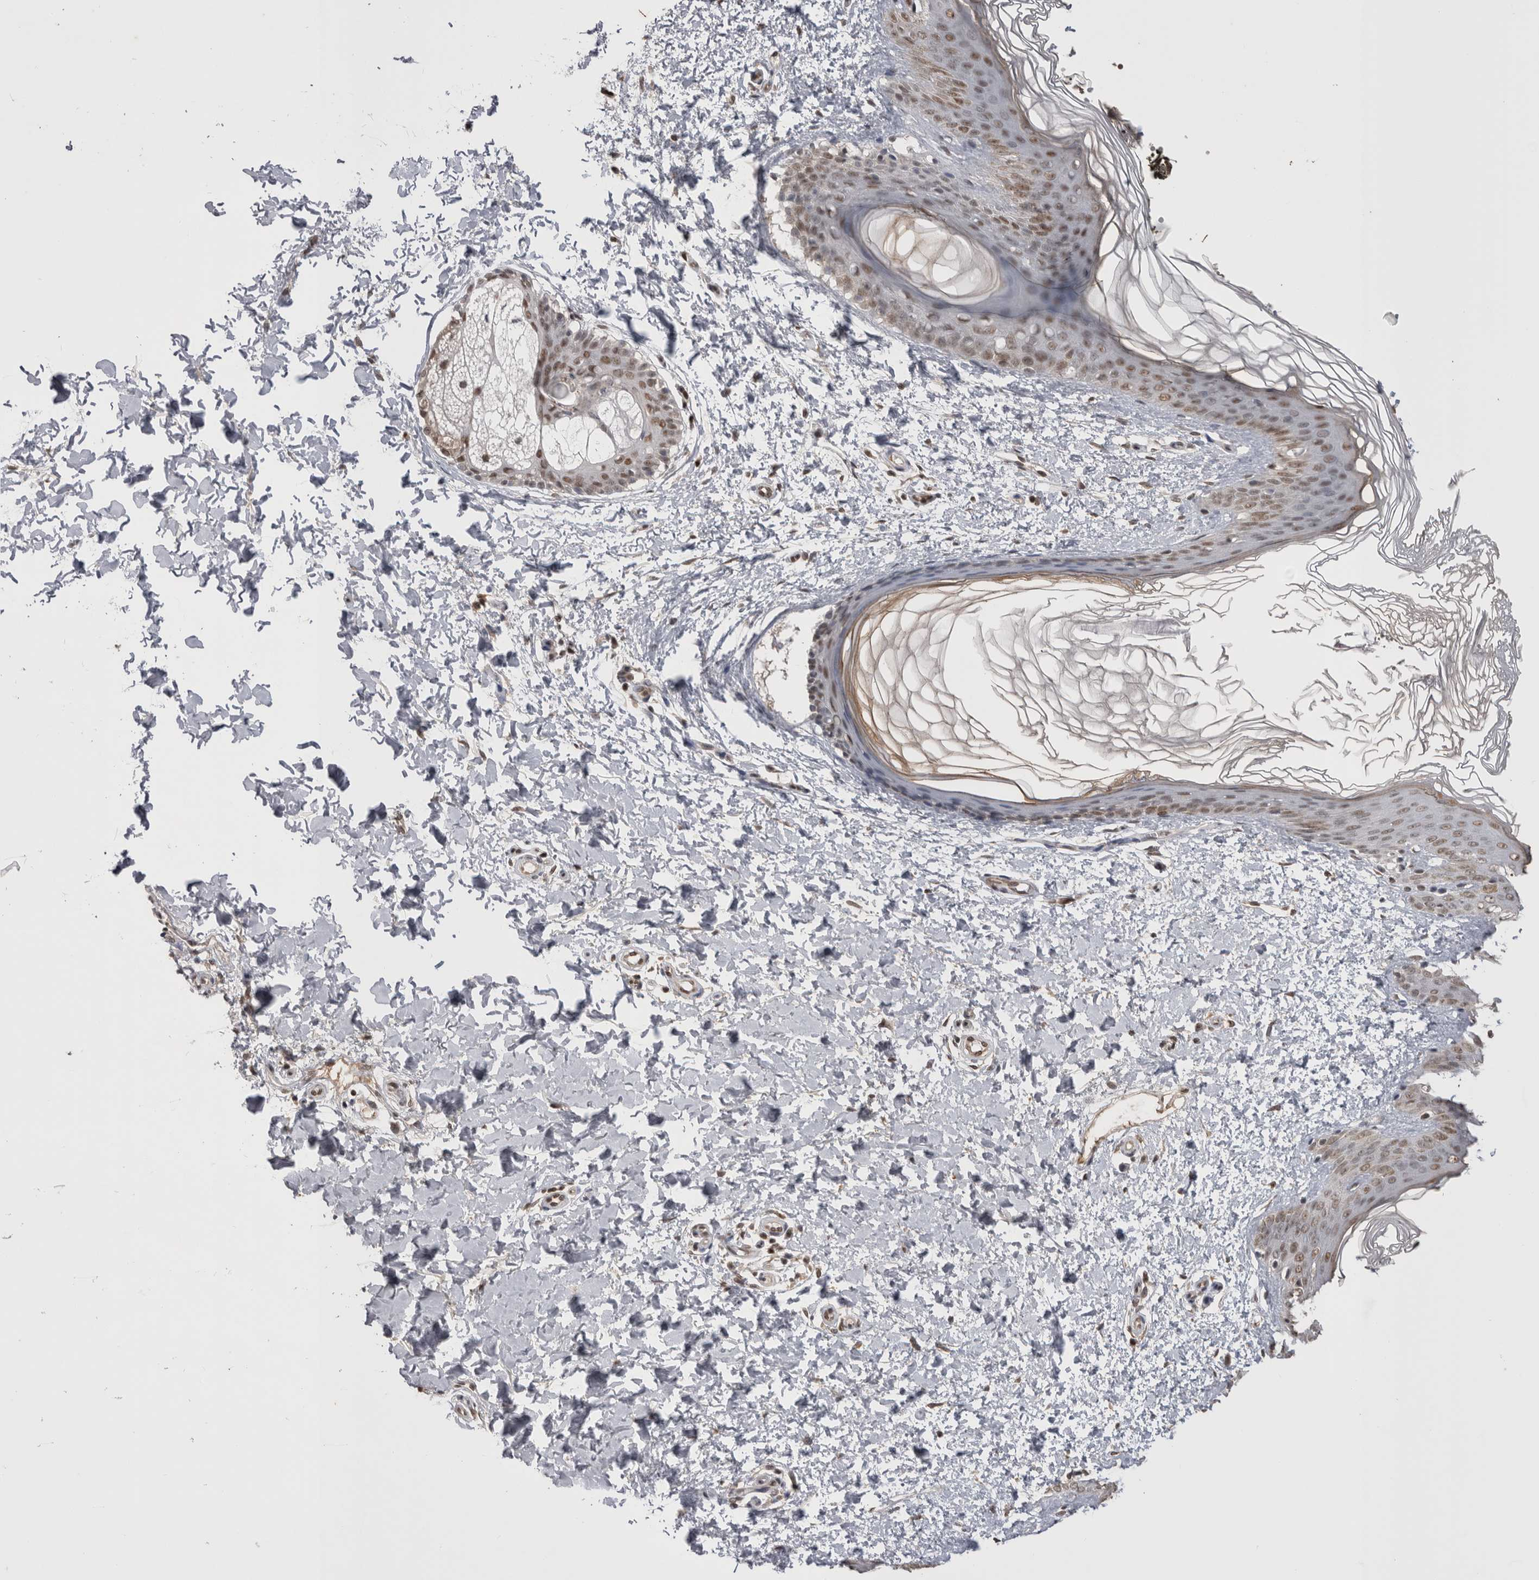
{"staining": {"intensity": "weak", "quantity": ">75%", "location": "nuclear"}, "tissue": "skin", "cell_type": "Fibroblasts", "image_type": "normal", "snomed": [{"axis": "morphology", "description": "Normal tissue, NOS"}, {"axis": "morphology", "description": "Neoplasm, benign, NOS"}, {"axis": "topography", "description": "Skin"}, {"axis": "topography", "description": "Soft tissue"}], "caption": "A micrograph showing weak nuclear expression in about >75% of fibroblasts in normal skin, as visualized by brown immunohistochemical staining.", "gene": "DAXX", "patient": {"sex": "male", "age": 26}}